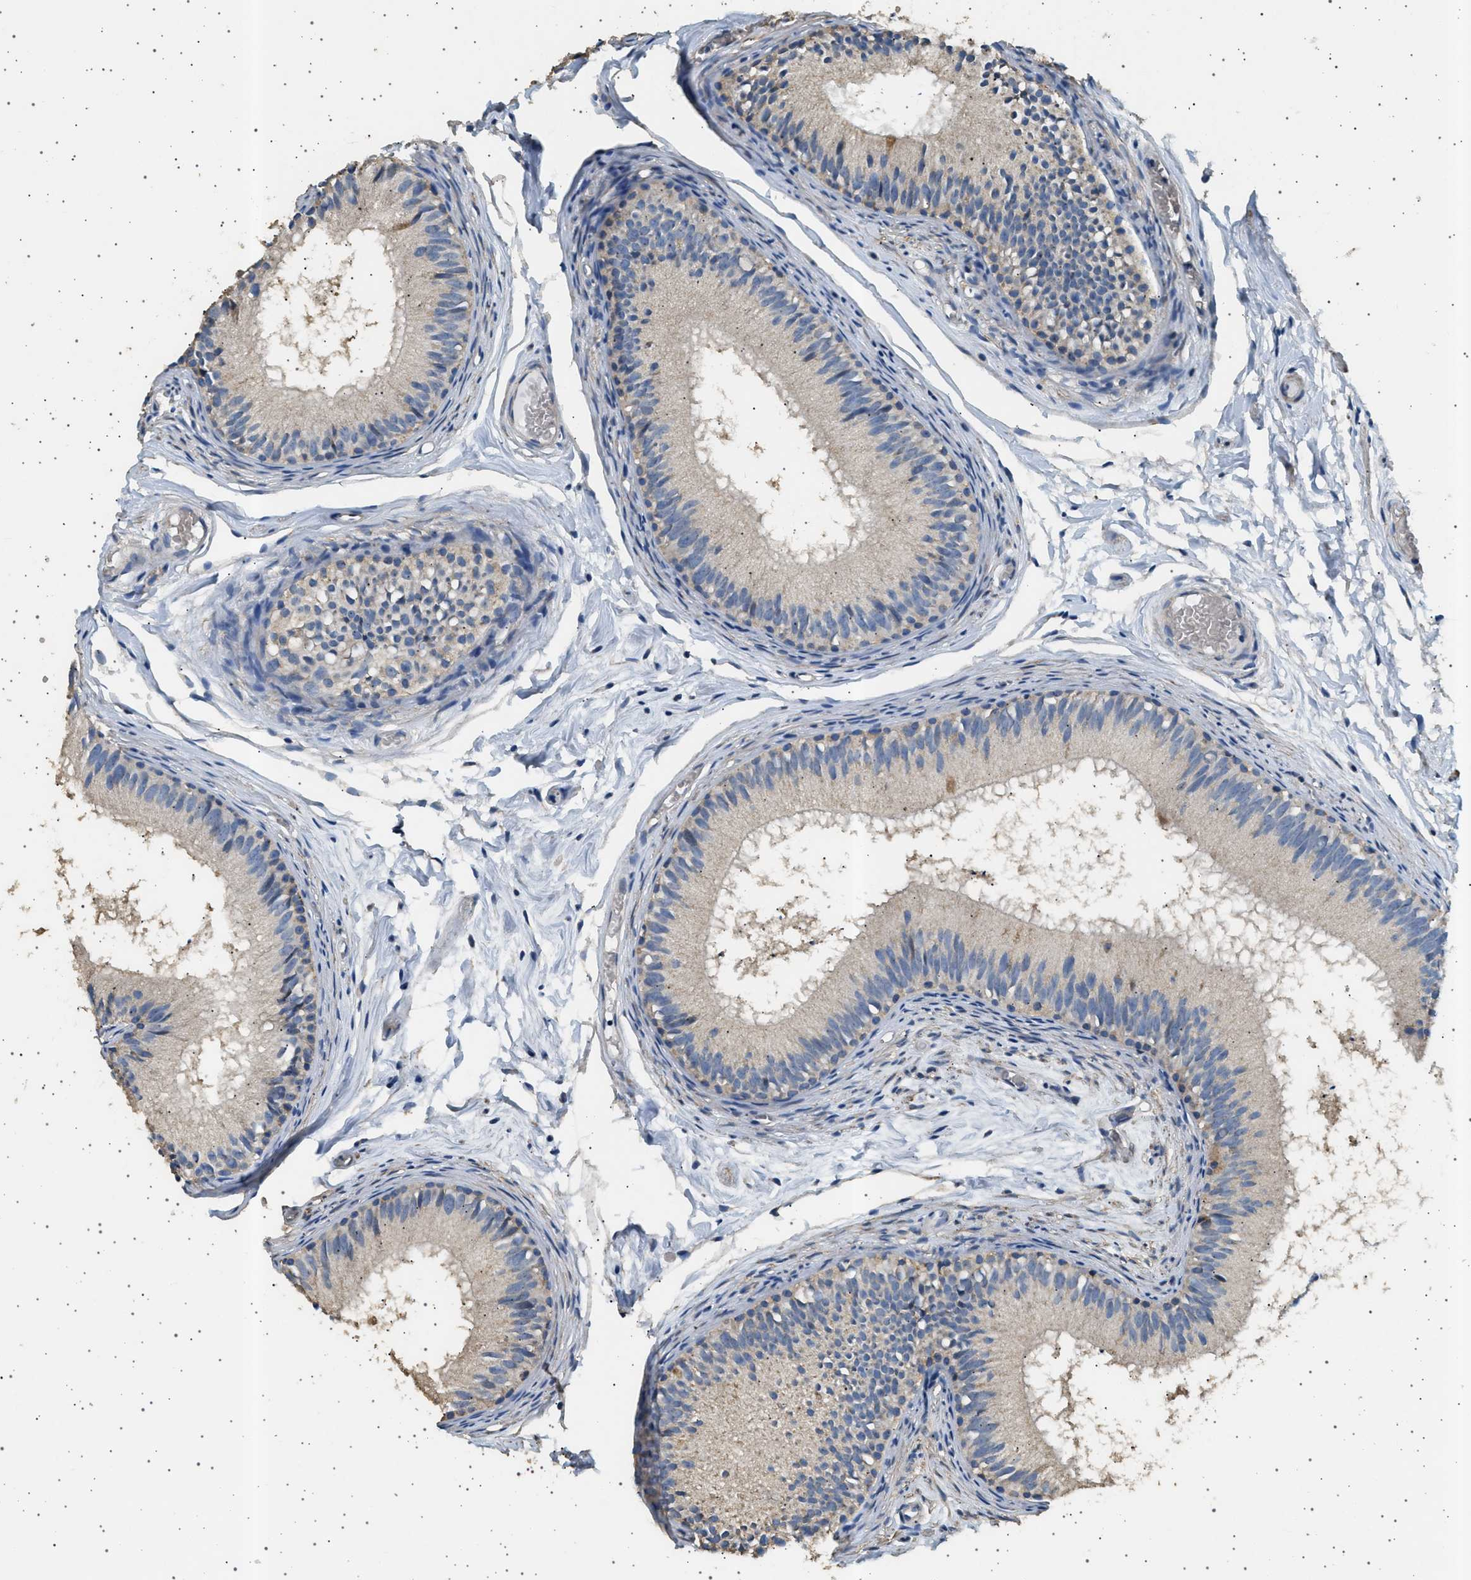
{"staining": {"intensity": "moderate", "quantity": "25%-75%", "location": "cytoplasmic/membranous"}, "tissue": "epididymis", "cell_type": "Glandular cells", "image_type": "normal", "snomed": [{"axis": "morphology", "description": "Normal tissue, NOS"}, {"axis": "topography", "description": "Epididymis"}], "caption": "A brown stain highlights moderate cytoplasmic/membranous positivity of a protein in glandular cells of unremarkable human epididymis.", "gene": "KCNA4", "patient": {"sex": "male", "age": 46}}